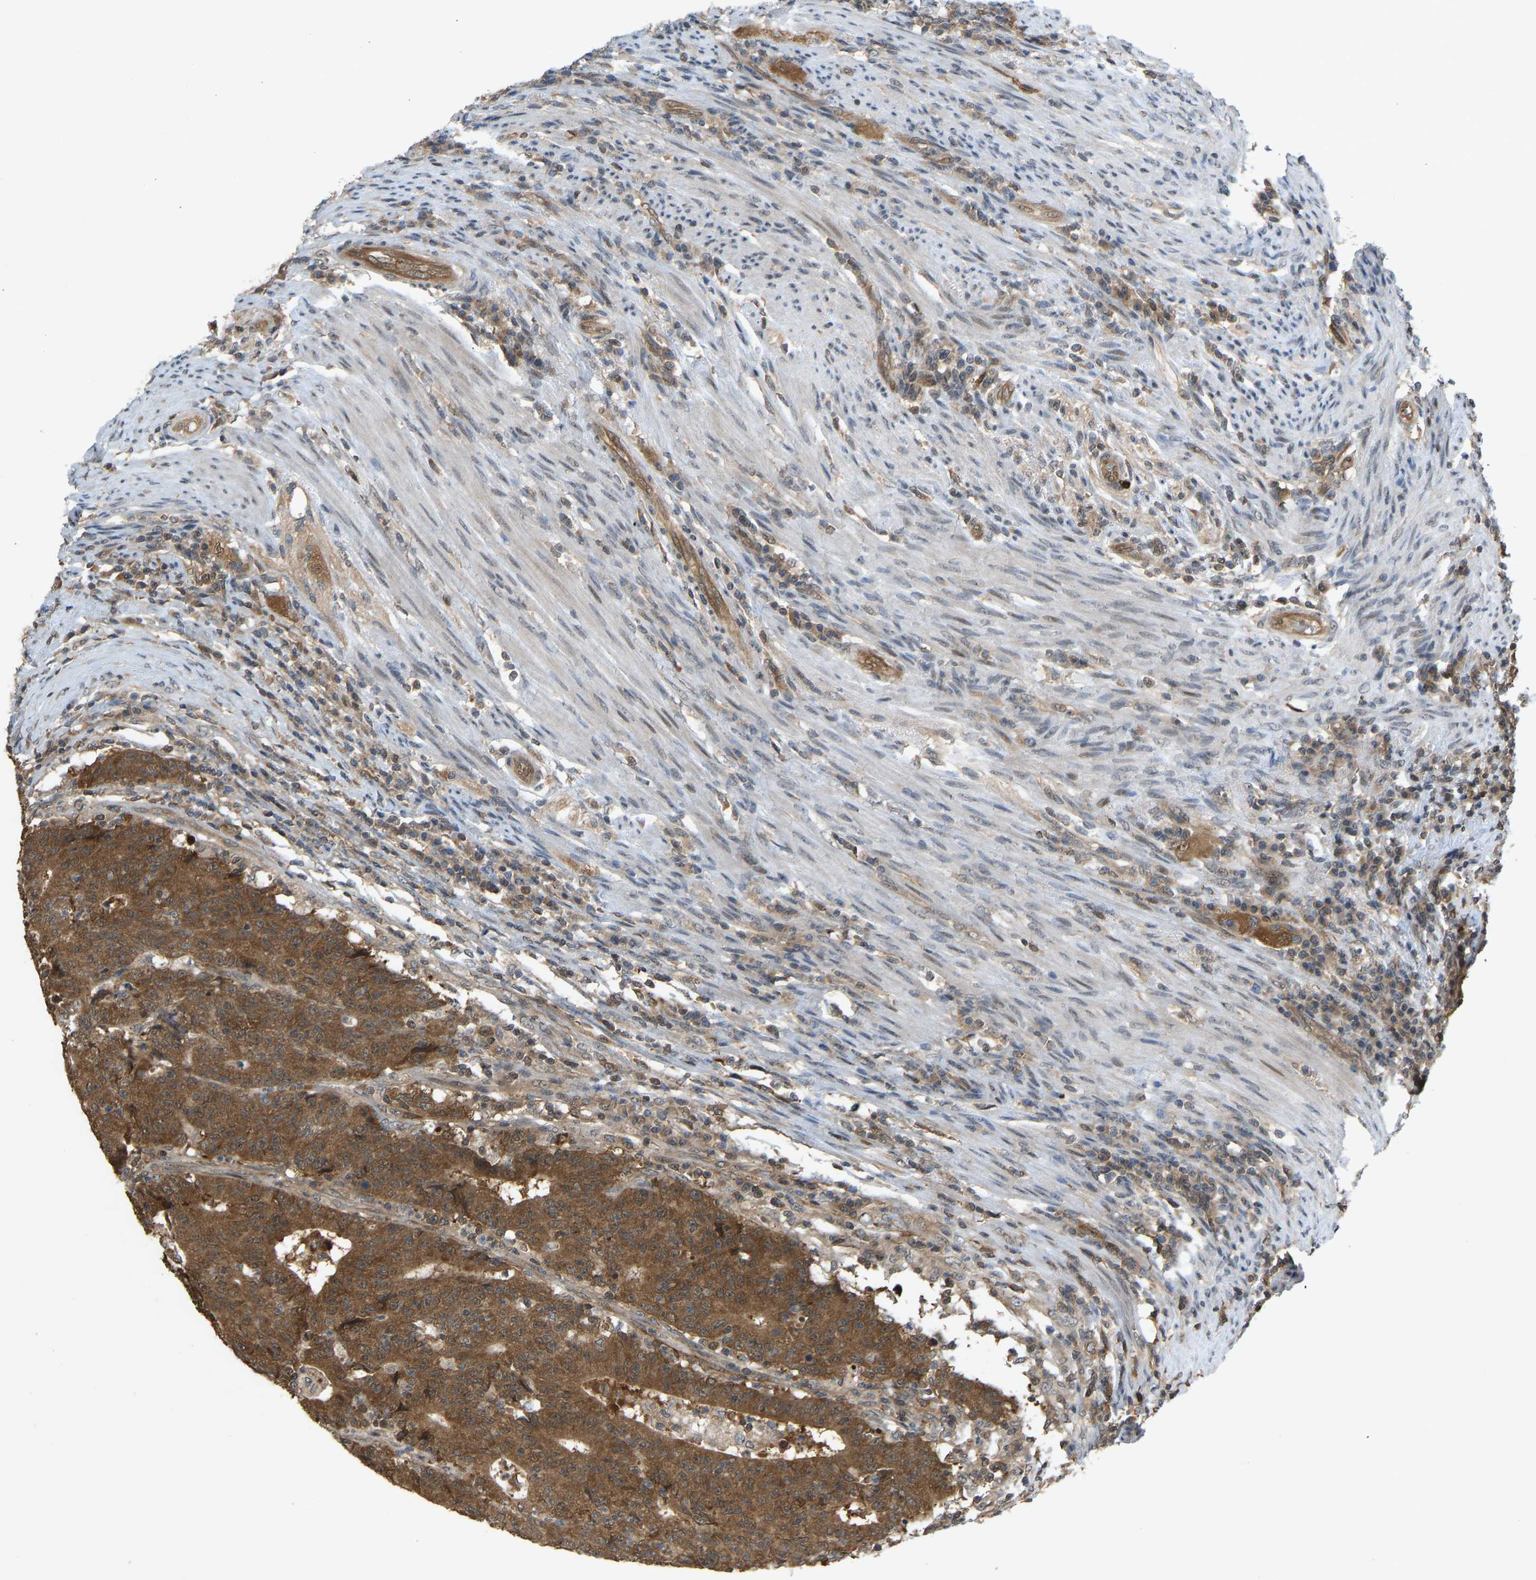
{"staining": {"intensity": "strong", "quantity": ">75%", "location": "cytoplasmic/membranous"}, "tissue": "colorectal cancer", "cell_type": "Tumor cells", "image_type": "cancer", "snomed": [{"axis": "morphology", "description": "Normal tissue, NOS"}, {"axis": "morphology", "description": "Adenocarcinoma, NOS"}, {"axis": "topography", "description": "Colon"}], "caption": "Protein expression analysis of human colorectal cancer reveals strong cytoplasmic/membranous expression in about >75% of tumor cells. (brown staining indicates protein expression, while blue staining denotes nuclei).", "gene": "CCT8", "patient": {"sex": "female", "age": 75}}